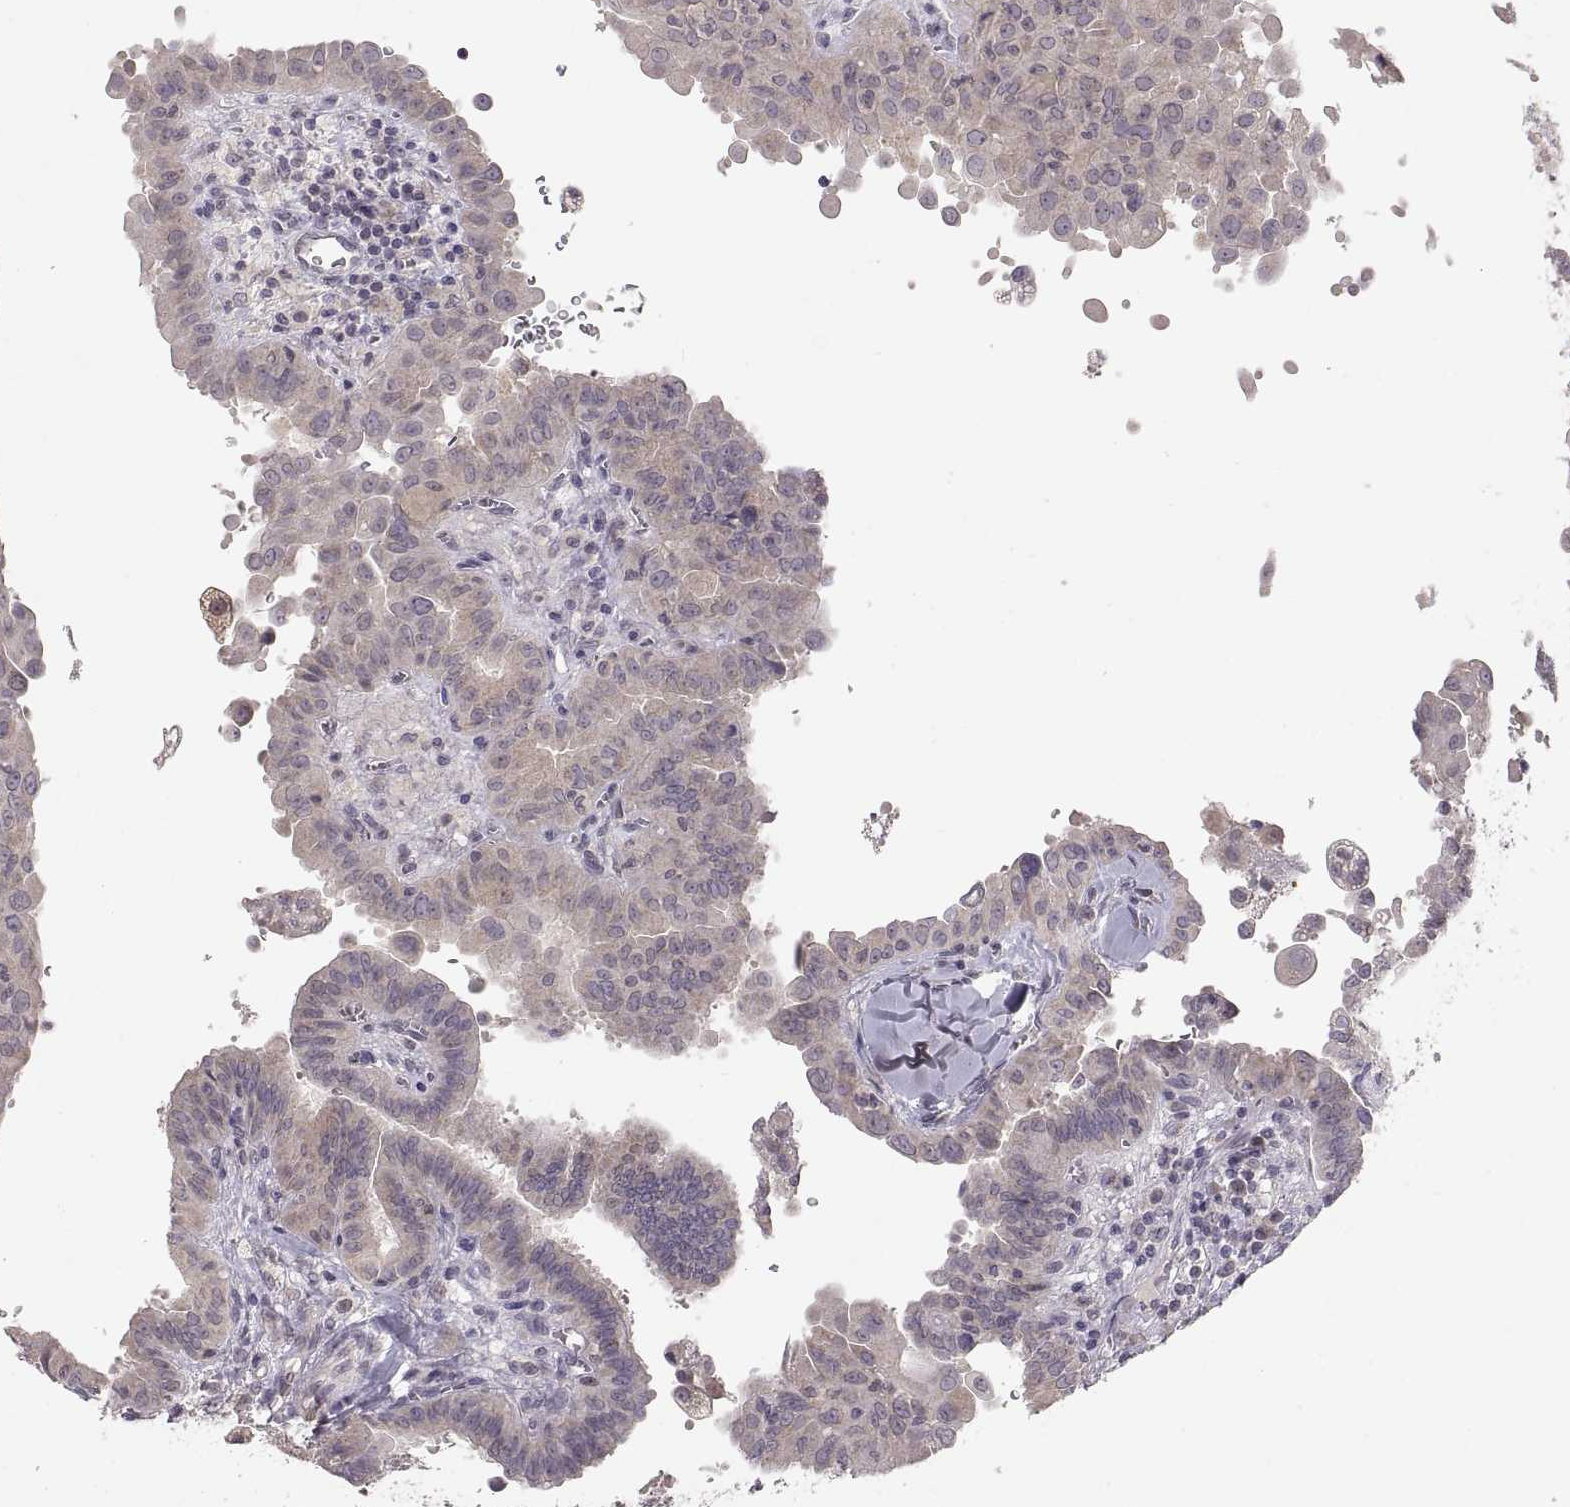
{"staining": {"intensity": "moderate", "quantity": "<25%", "location": "cytoplasmic/membranous"}, "tissue": "thyroid cancer", "cell_type": "Tumor cells", "image_type": "cancer", "snomed": [{"axis": "morphology", "description": "Papillary adenocarcinoma, NOS"}, {"axis": "topography", "description": "Thyroid gland"}], "caption": "A low amount of moderate cytoplasmic/membranous staining is seen in about <25% of tumor cells in papillary adenocarcinoma (thyroid) tissue. The staining is performed using DAB (3,3'-diaminobenzidine) brown chromogen to label protein expression. The nuclei are counter-stained blue using hematoxylin.", "gene": "HMGCR", "patient": {"sex": "female", "age": 37}}